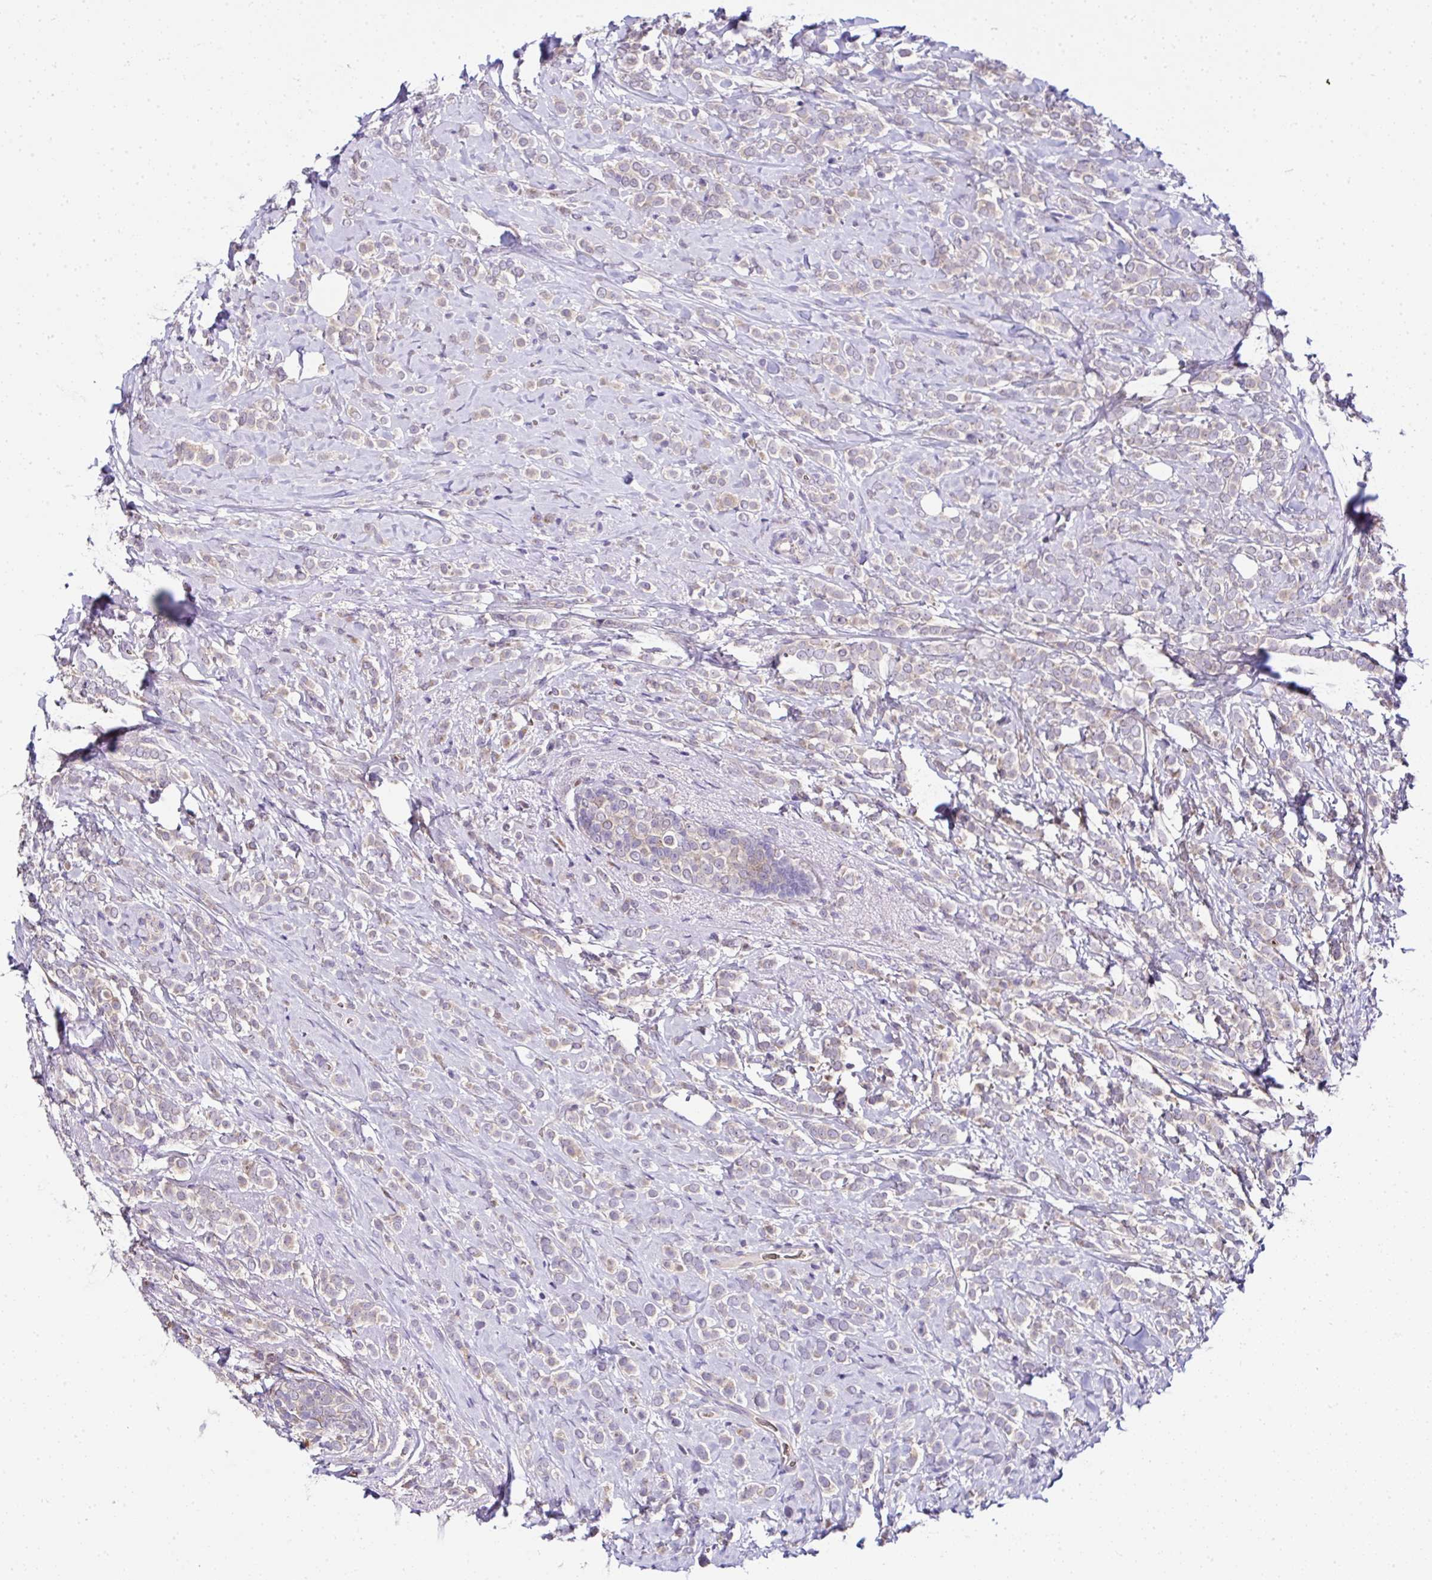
{"staining": {"intensity": "weak", "quantity": "25%-75%", "location": "cytoplasmic/membranous"}, "tissue": "breast cancer", "cell_type": "Tumor cells", "image_type": "cancer", "snomed": [{"axis": "morphology", "description": "Lobular carcinoma"}, {"axis": "topography", "description": "Breast"}], "caption": "DAB immunohistochemical staining of breast cancer (lobular carcinoma) reveals weak cytoplasmic/membranous protein staining in about 25%-75% of tumor cells. The staining is performed using DAB (3,3'-diaminobenzidine) brown chromogen to label protein expression. The nuclei are counter-stained blue using hematoxylin.", "gene": "DEPDC5", "patient": {"sex": "female", "age": 49}}